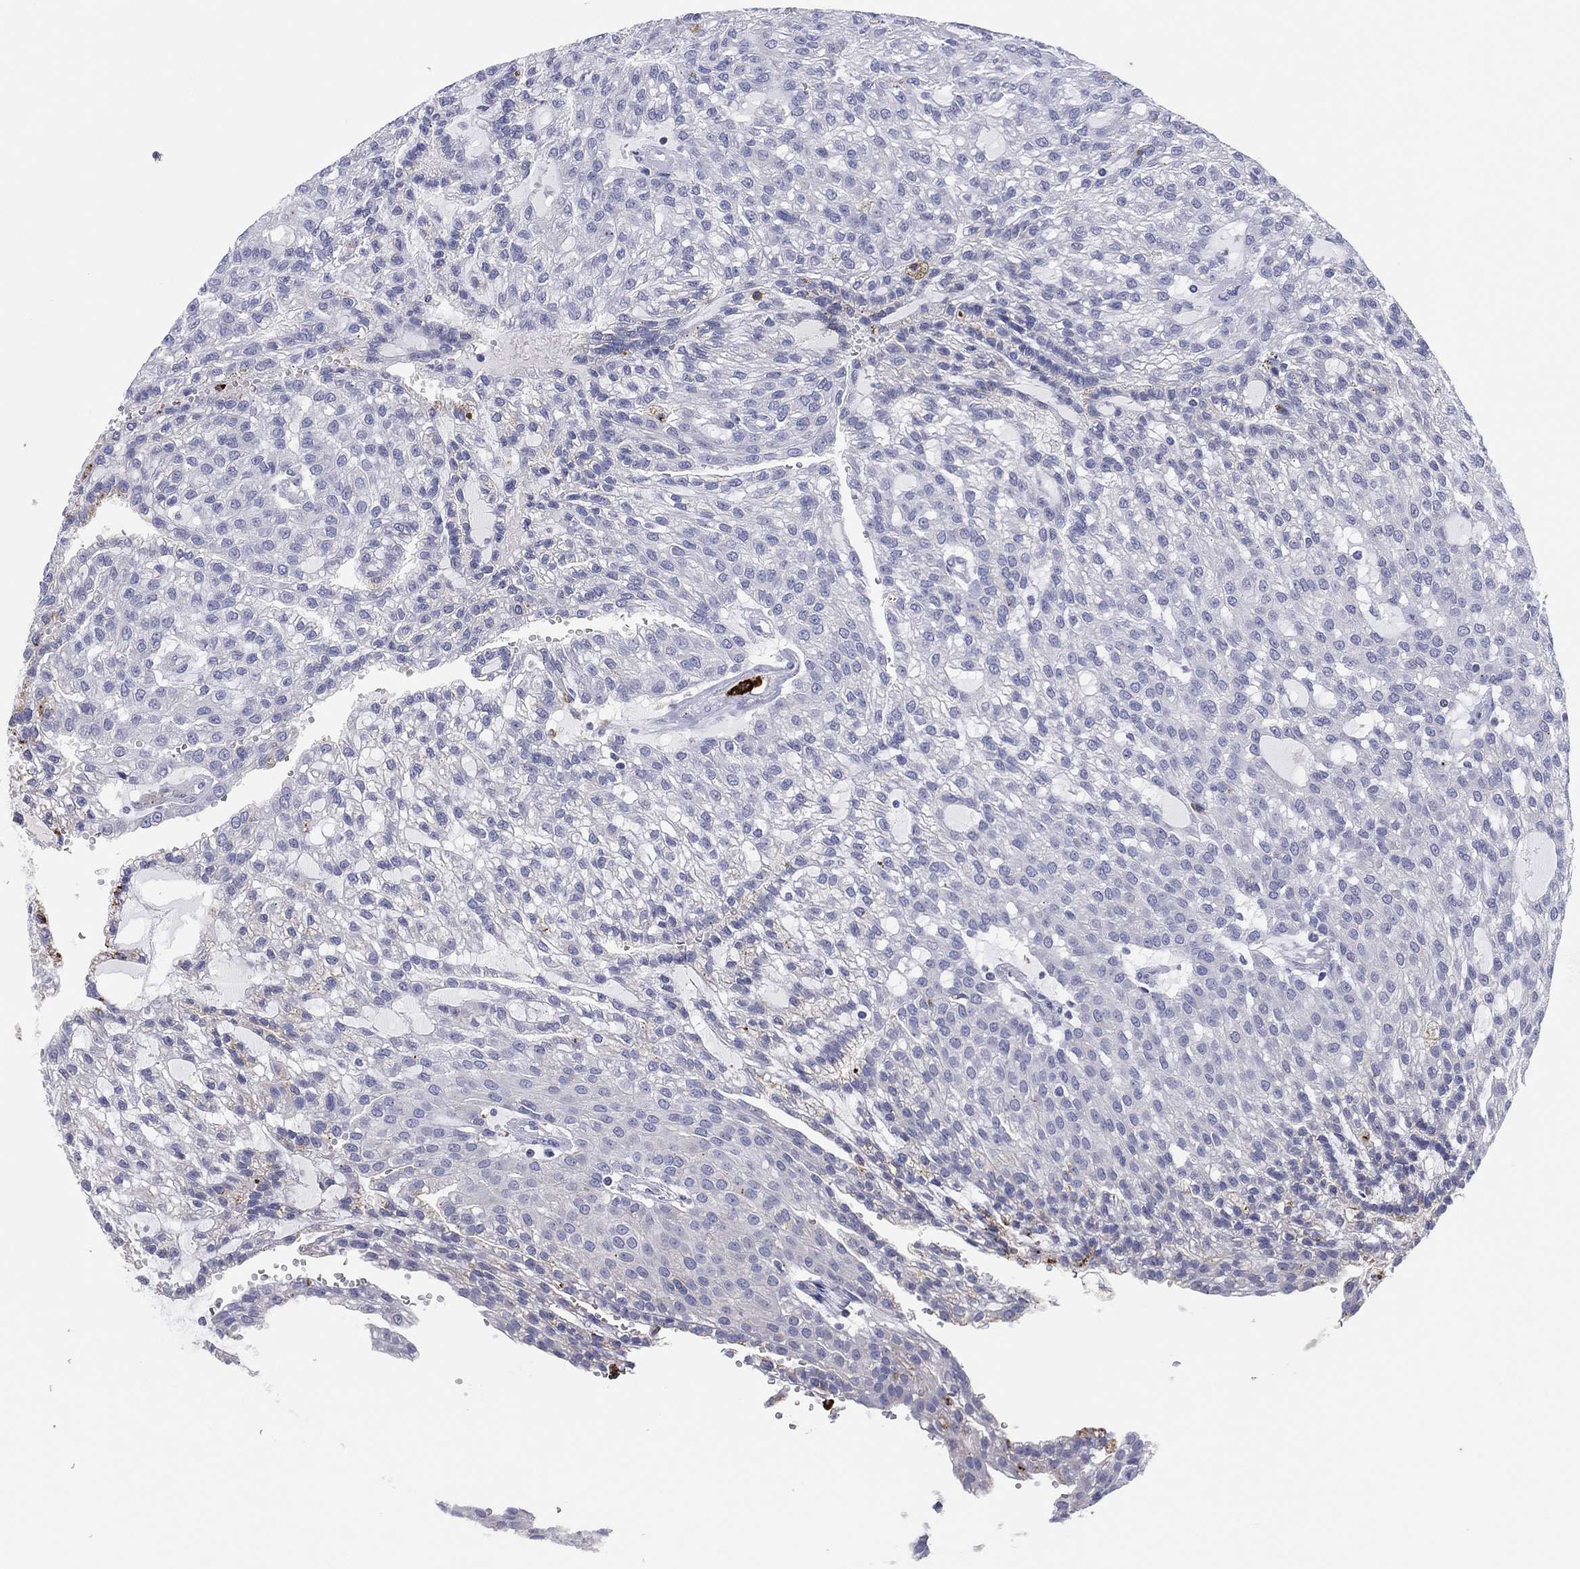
{"staining": {"intensity": "negative", "quantity": "none", "location": "none"}, "tissue": "renal cancer", "cell_type": "Tumor cells", "image_type": "cancer", "snomed": [{"axis": "morphology", "description": "Adenocarcinoma, NOS"}, {"axis": "topography", "description": "Kidney"}], "caption": "Protein analysis of renal cancer (adenocarcinoma) displays no significant expression in tumor cells.", "gene": "PLAC8", "patient": {"sex": "male", "age": 63}}